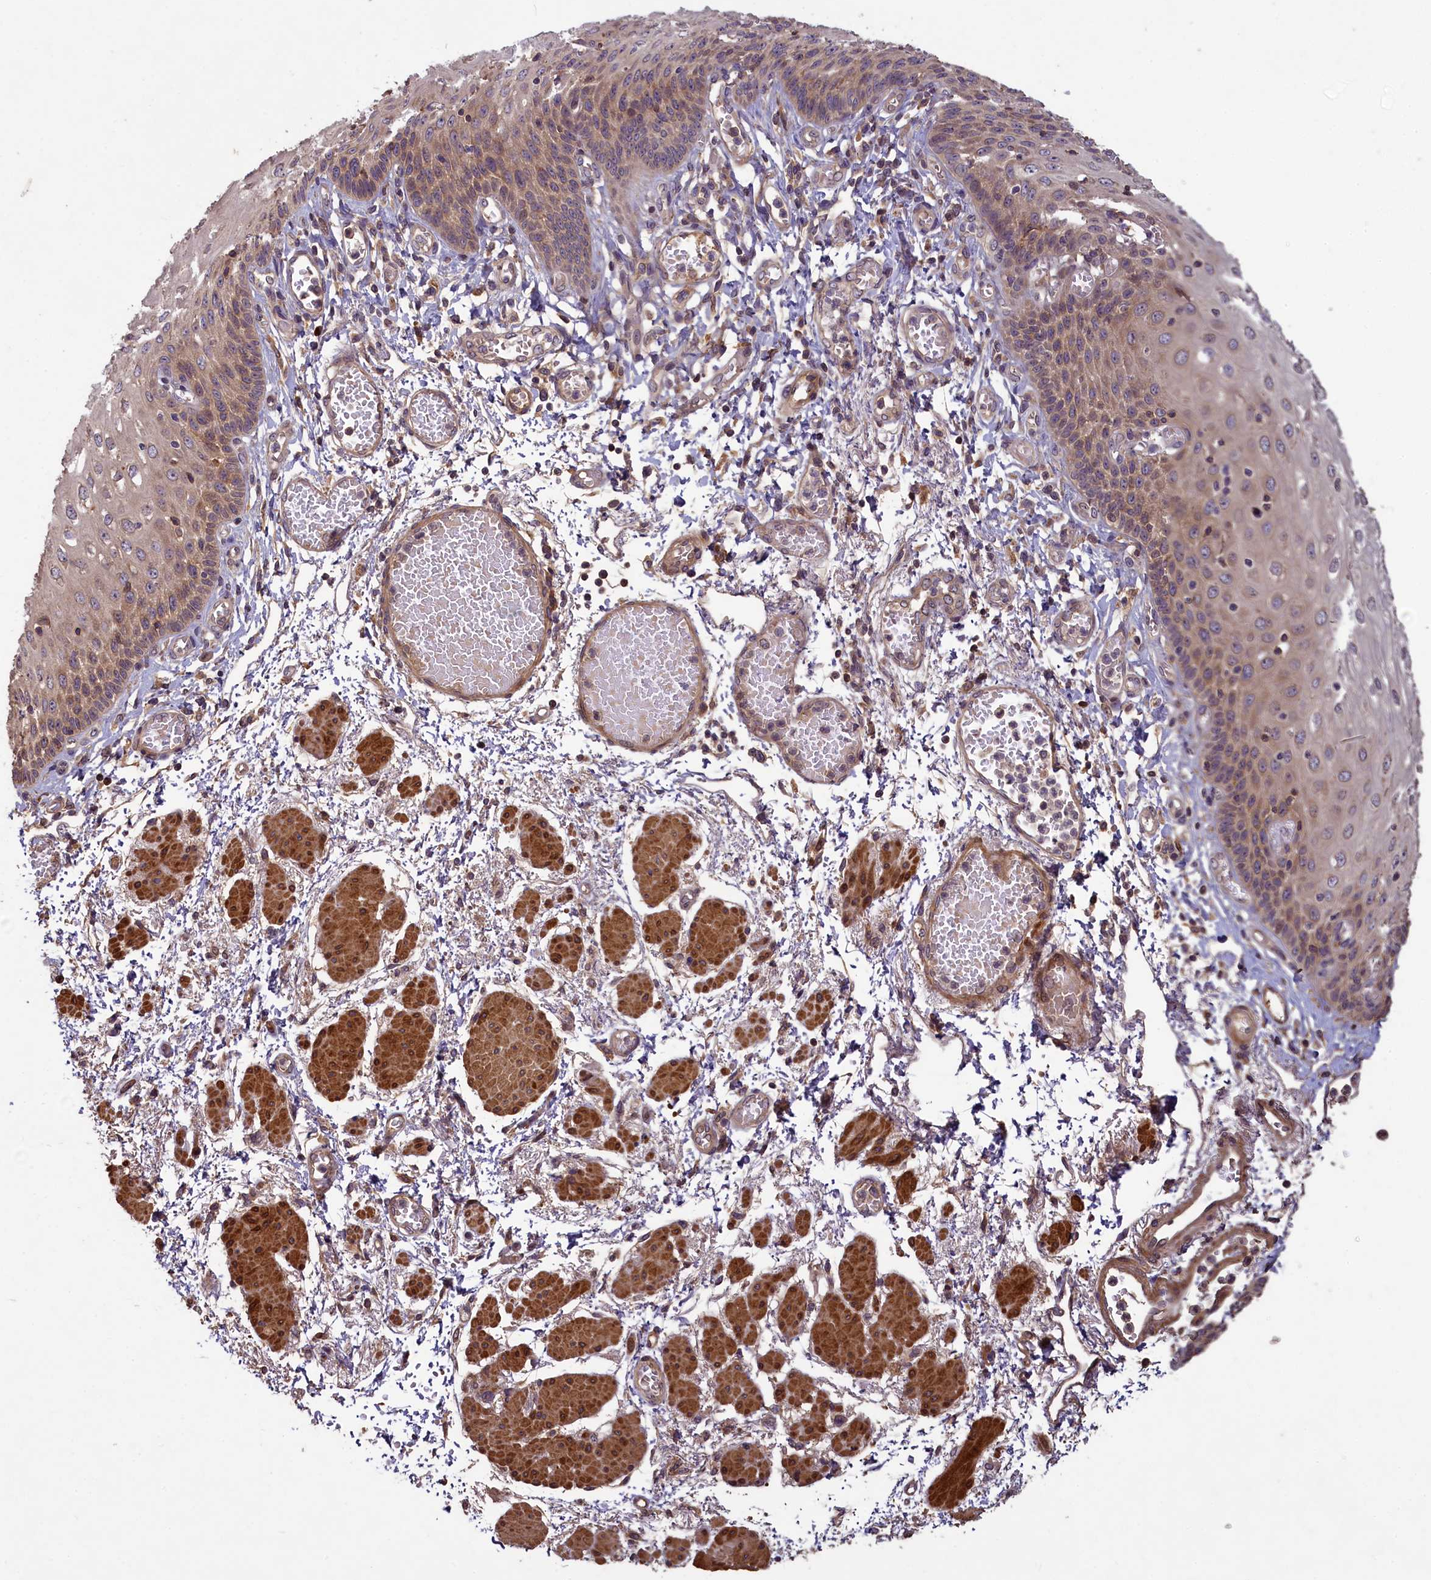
{"staining": {"intensity": "moderate", "quantity": ">75%", "location": "cytoplasmic/membranous"}, "tissue": "esophagus", "cell_type": "Squamous epithelial cells", "image_type": "normal", "snomed": [{"axis": "morphology", "description": "Normal tissue, NOS"}, {"axis": "topography", "description": "Esophagus"}], "caption": "Human esophagus stained with a brown dye shows moderate cytoplasmic/membranous positive staining in about >75% of squamous epithelial cells.", "gene": "NUDT6", "patient": {"sex": "male", "age": 81}}